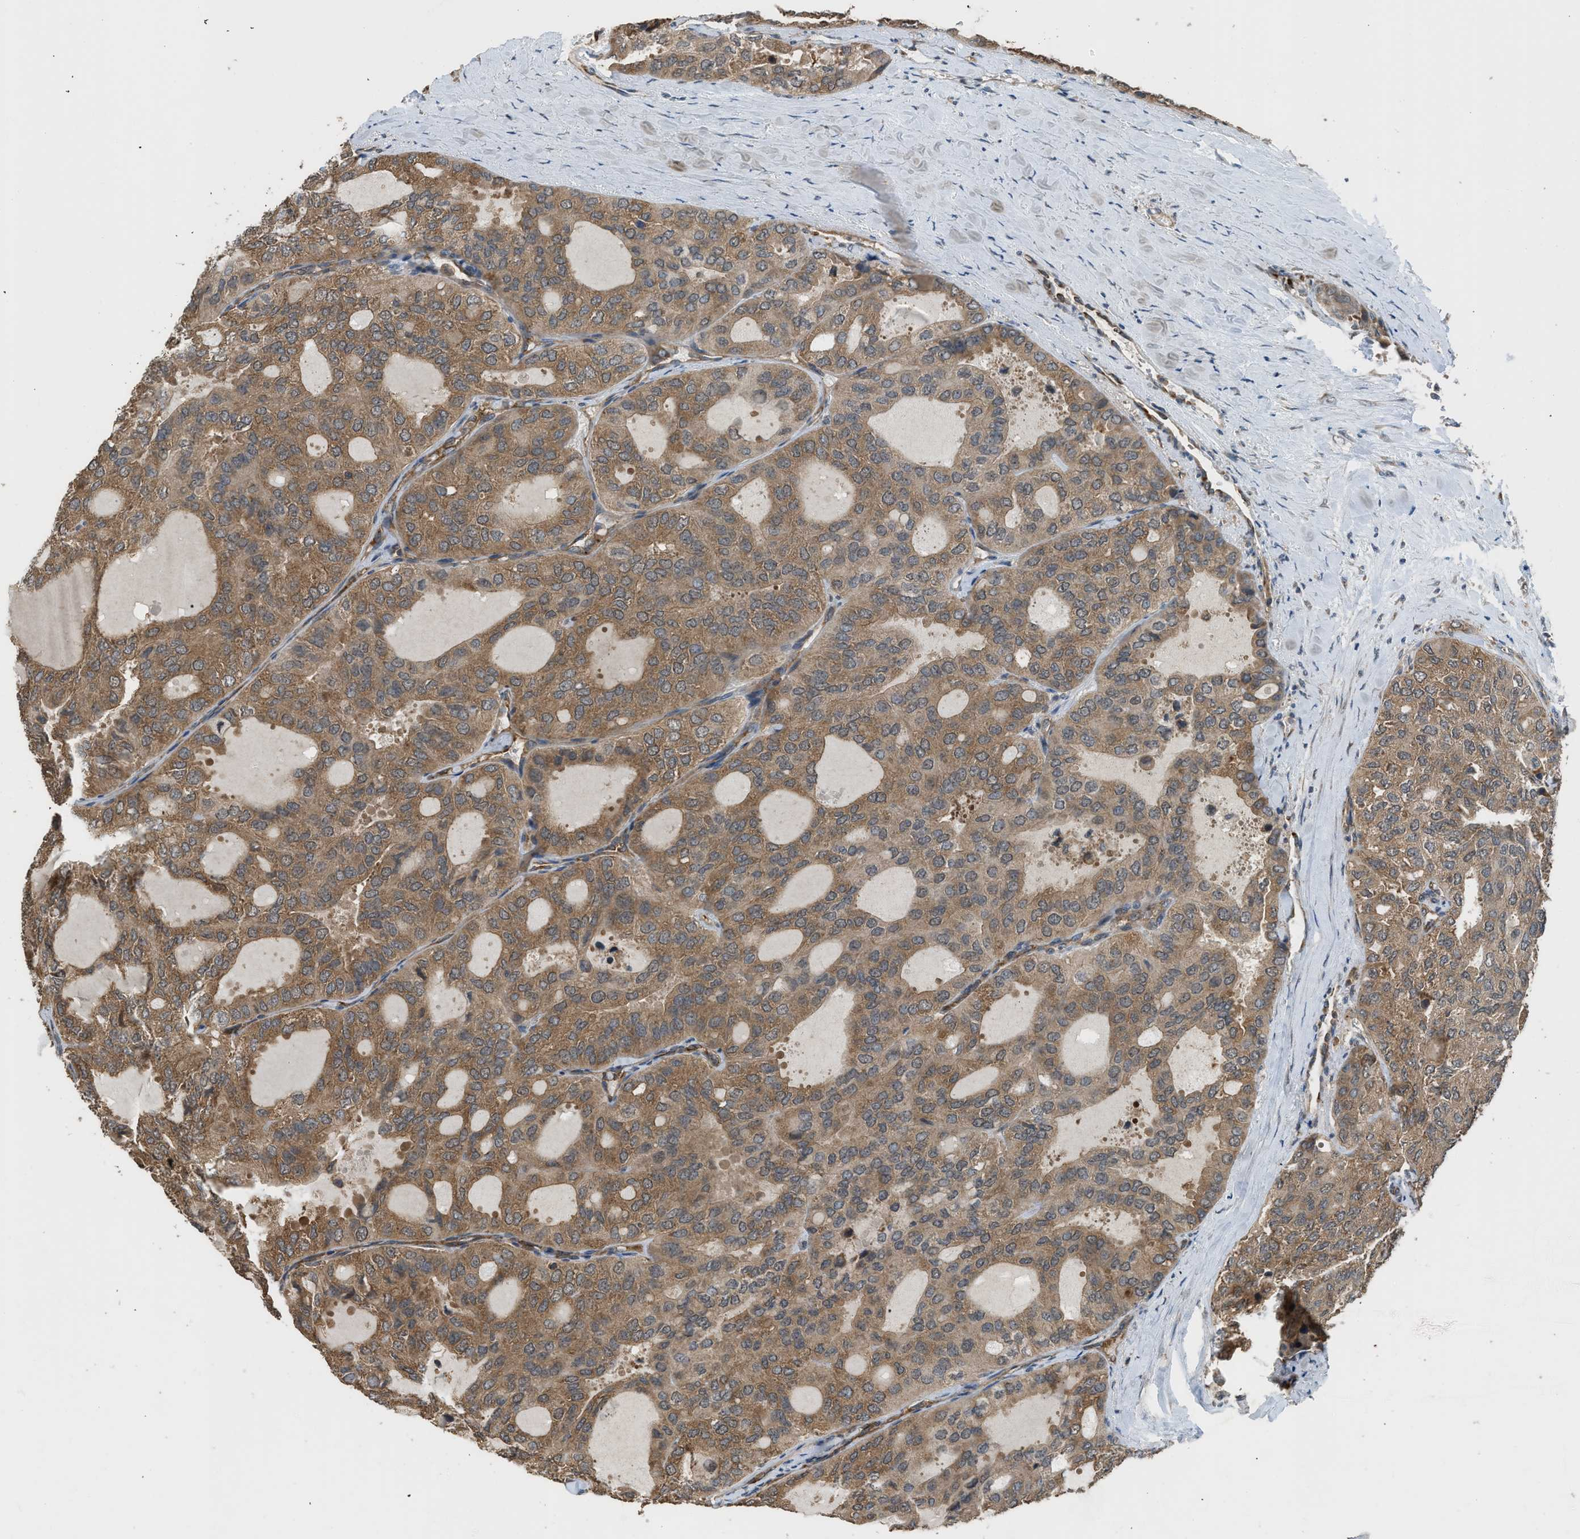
{"staining": {"intensity": "moderate", "quantity": ">75%", "location": "cytoplasmic/membranous"}, "tissue": "thyroid cancer", "cell_type": "Tumor cells", "image_type": "cancer", "snomed": [{"axis": "morphology", "description": "Follicular adenoma carcinoma, NOS"}, {"axis": "topography", "description": "Thyroid gland"}], "caption": "The photomicrograph shows staining of thyroid cancer (follicular adenoma carcinoma), revealing moderate cytoplasmic/membranous protein expression (brown color) within tumor cells.", "gene": "HIP1R", "patient": {"sex": "male", "age": 75}}